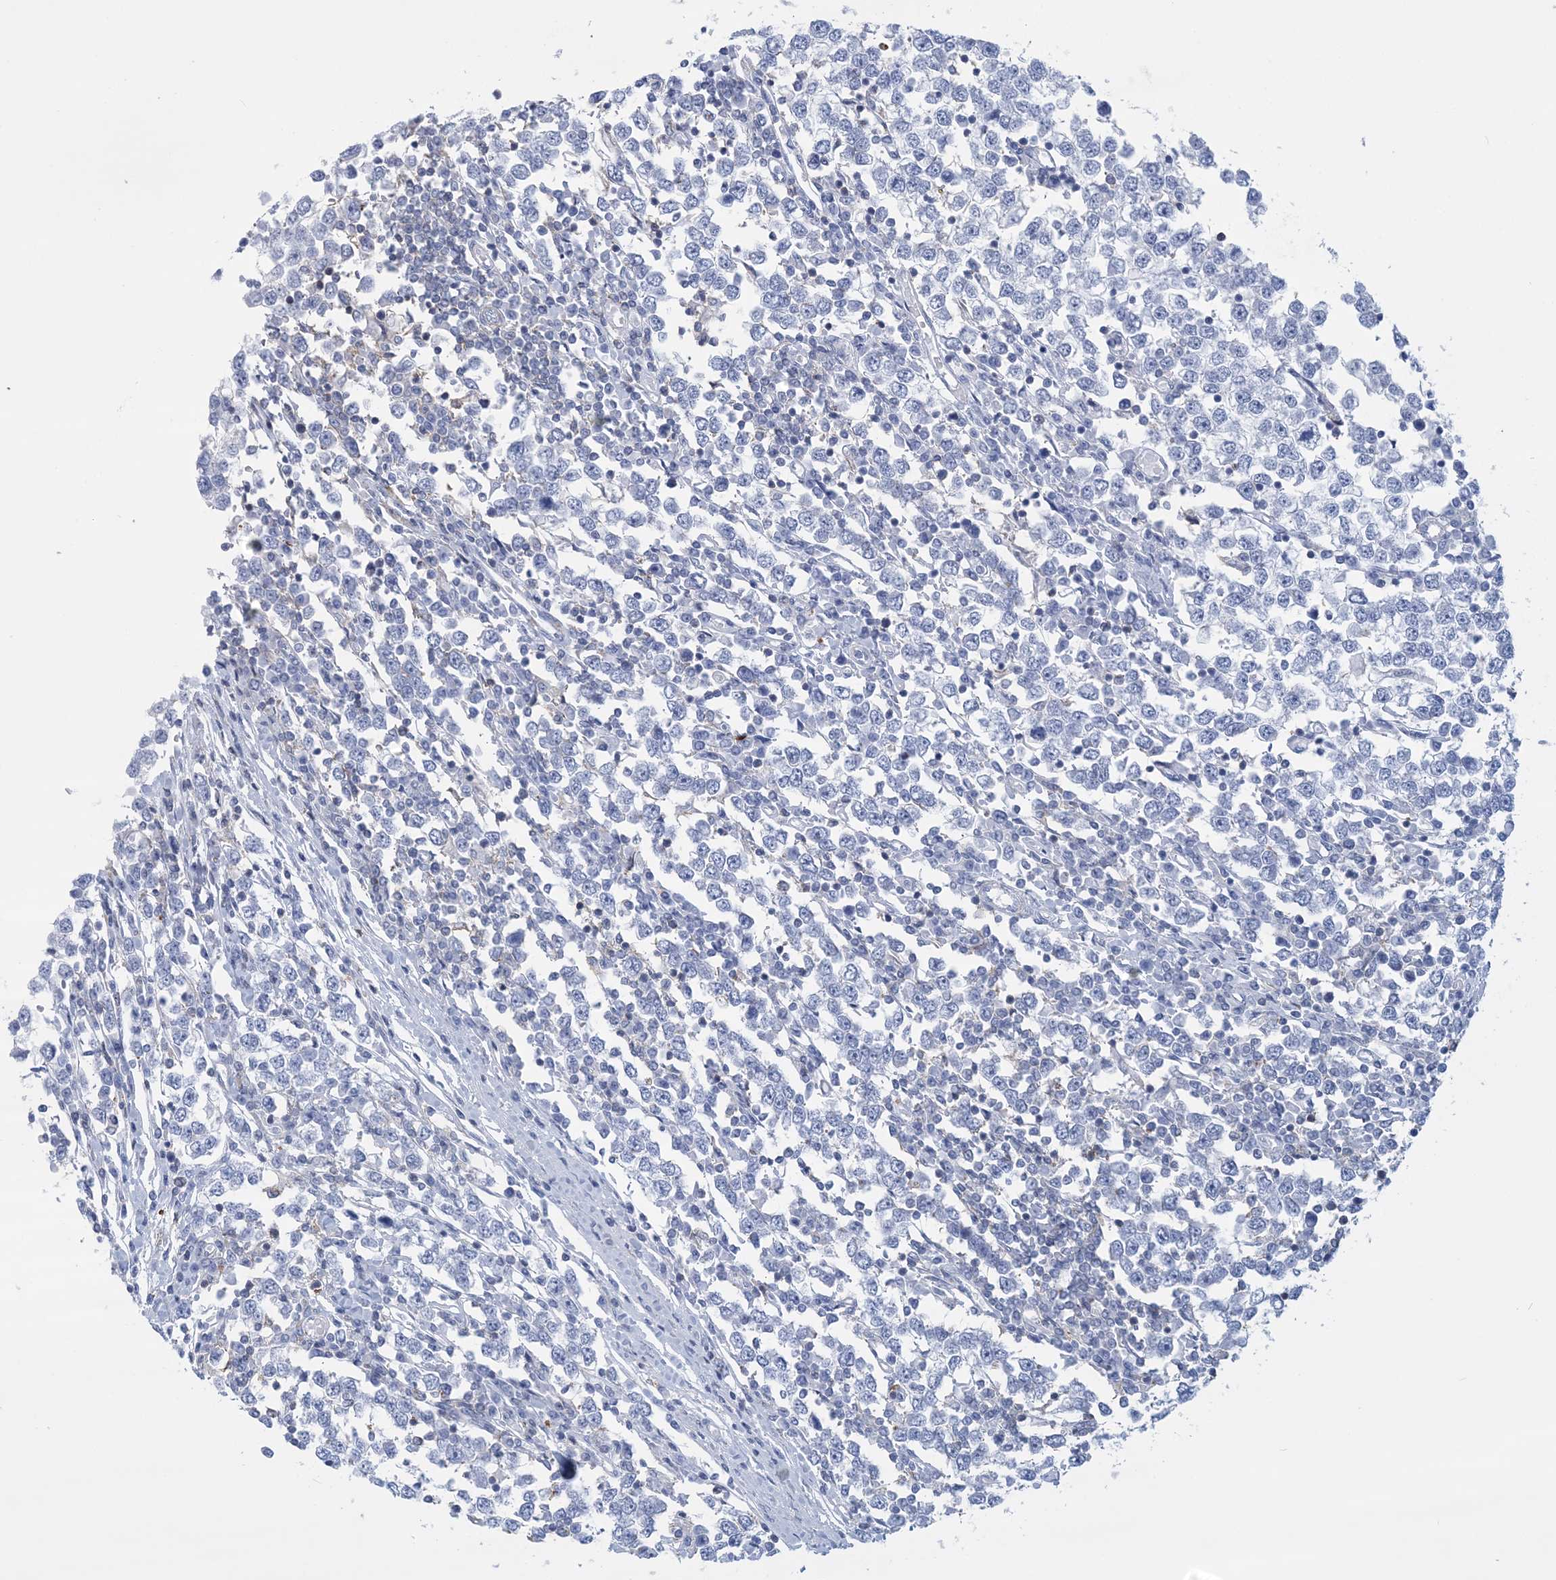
{"staining": {"intensity": "negative", "quantity": "none", "location": "none"}, "tissue": "testis cancer", "cell_type": "Tumor cells", "image_type": "cancer", "snomed": [{"axis": "morphology", "description": "Seminoma, NOS"}, {"axis": "topography", "description": "Testis"}], "caption": "Protein analysis of seminoma (testis) shows no significant staining in tumor cells. The staining is performed using DAB brown chromogen with nuclei counter-stained in using hematoxylin.", "gene": "C11orf21", "patient": {"sex": "male", "age": 65}}